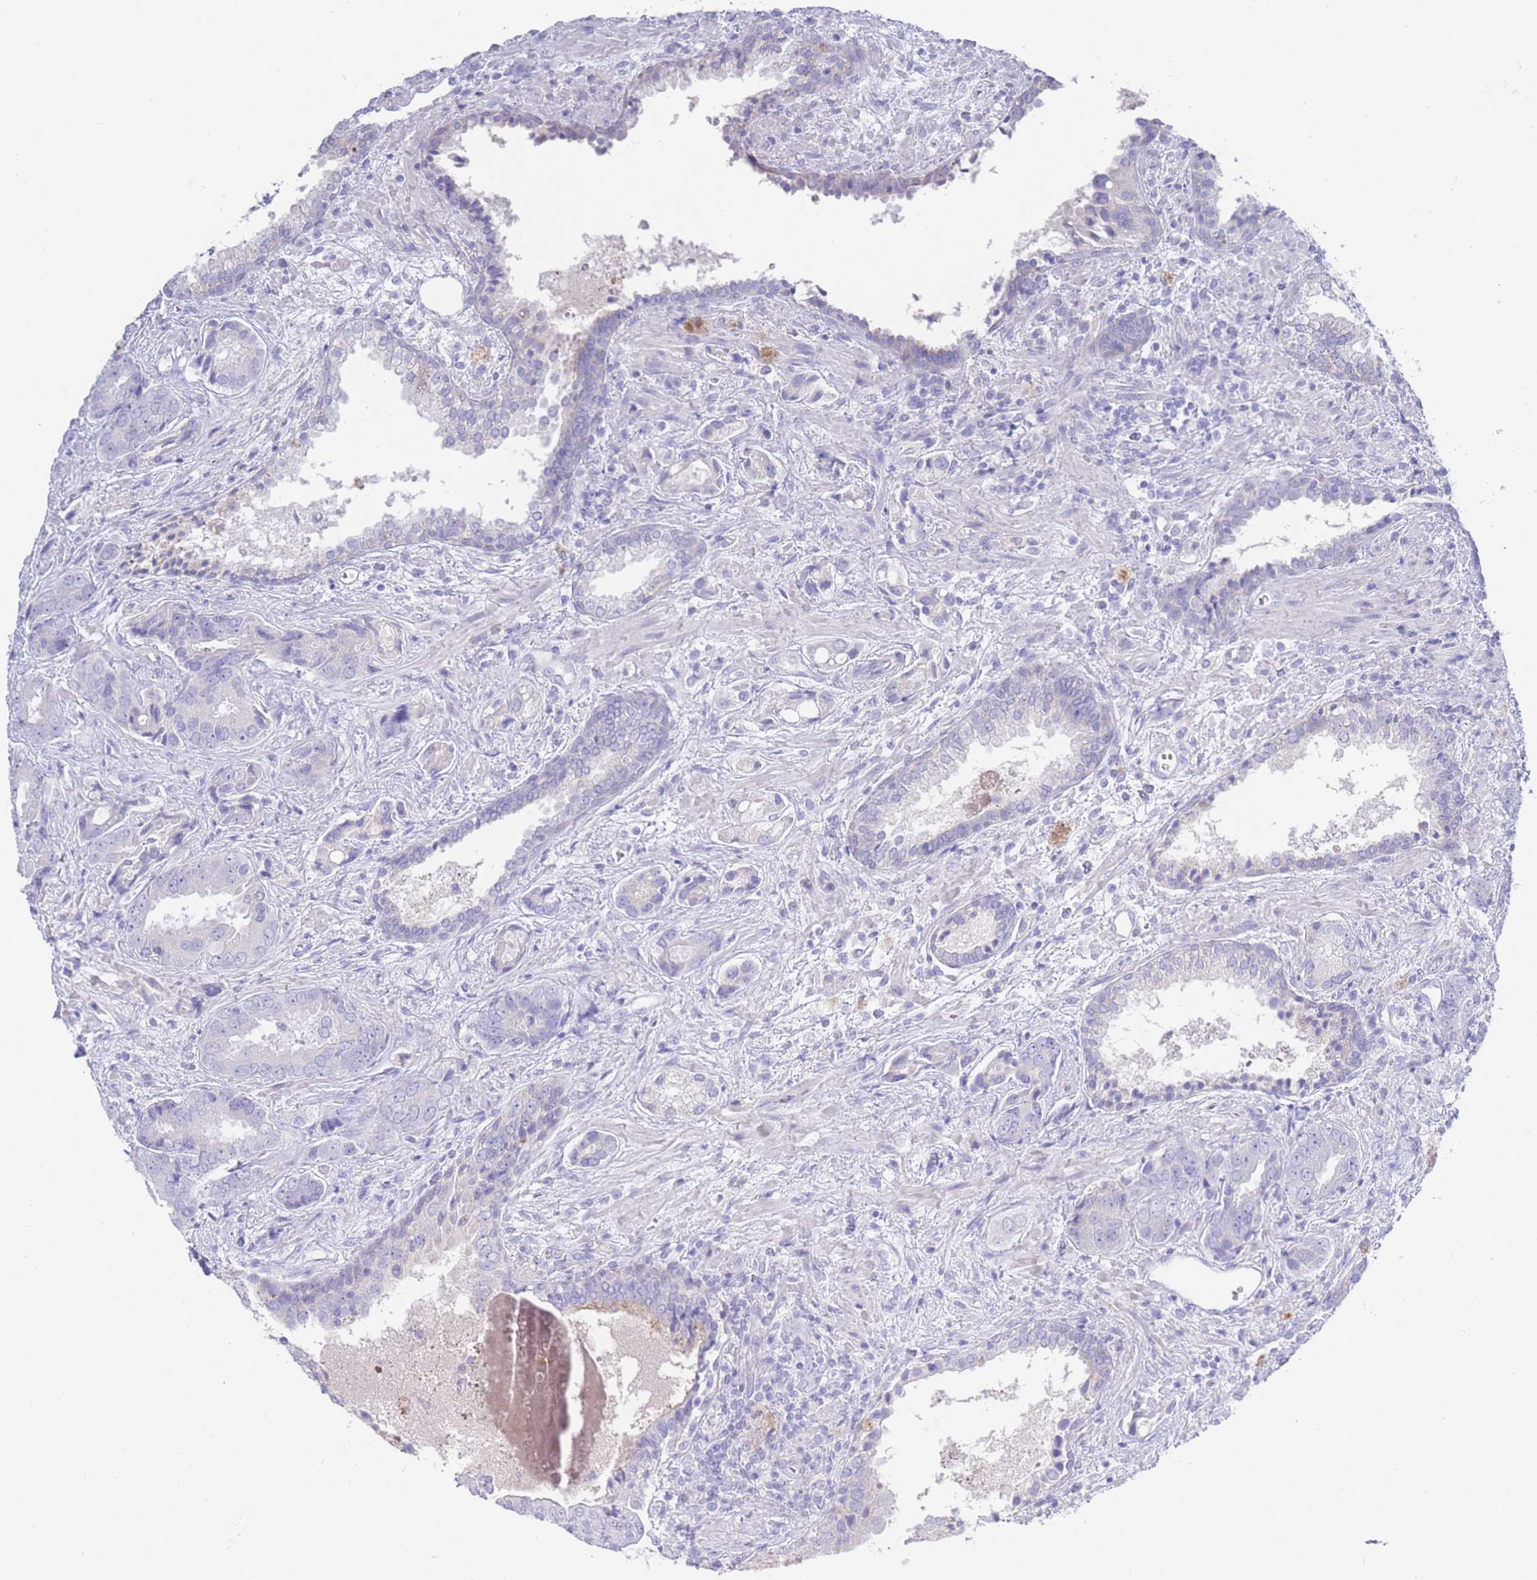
{"staining": {"intensity": "negative", "quantity": "none", "location": "none"}, "tissue": "prostate cancer", "cell_type": "Tumor cells", "image_type": "cancer", "snomed": [{"axis": "morphology", "description": "Adenocarcinoma, High grade"}, {"axis": "topography", "description": "Prostate"}], "caption": "A photomicrograph of human prostate cancer (adenocarcinoma (high-grade)) is negative for staining in tumor cells. (DAB immunohistochemistry (IHC), high magnification).", "gene": "LRRC37A", "patient": {"sex": "male", "age": 71}}